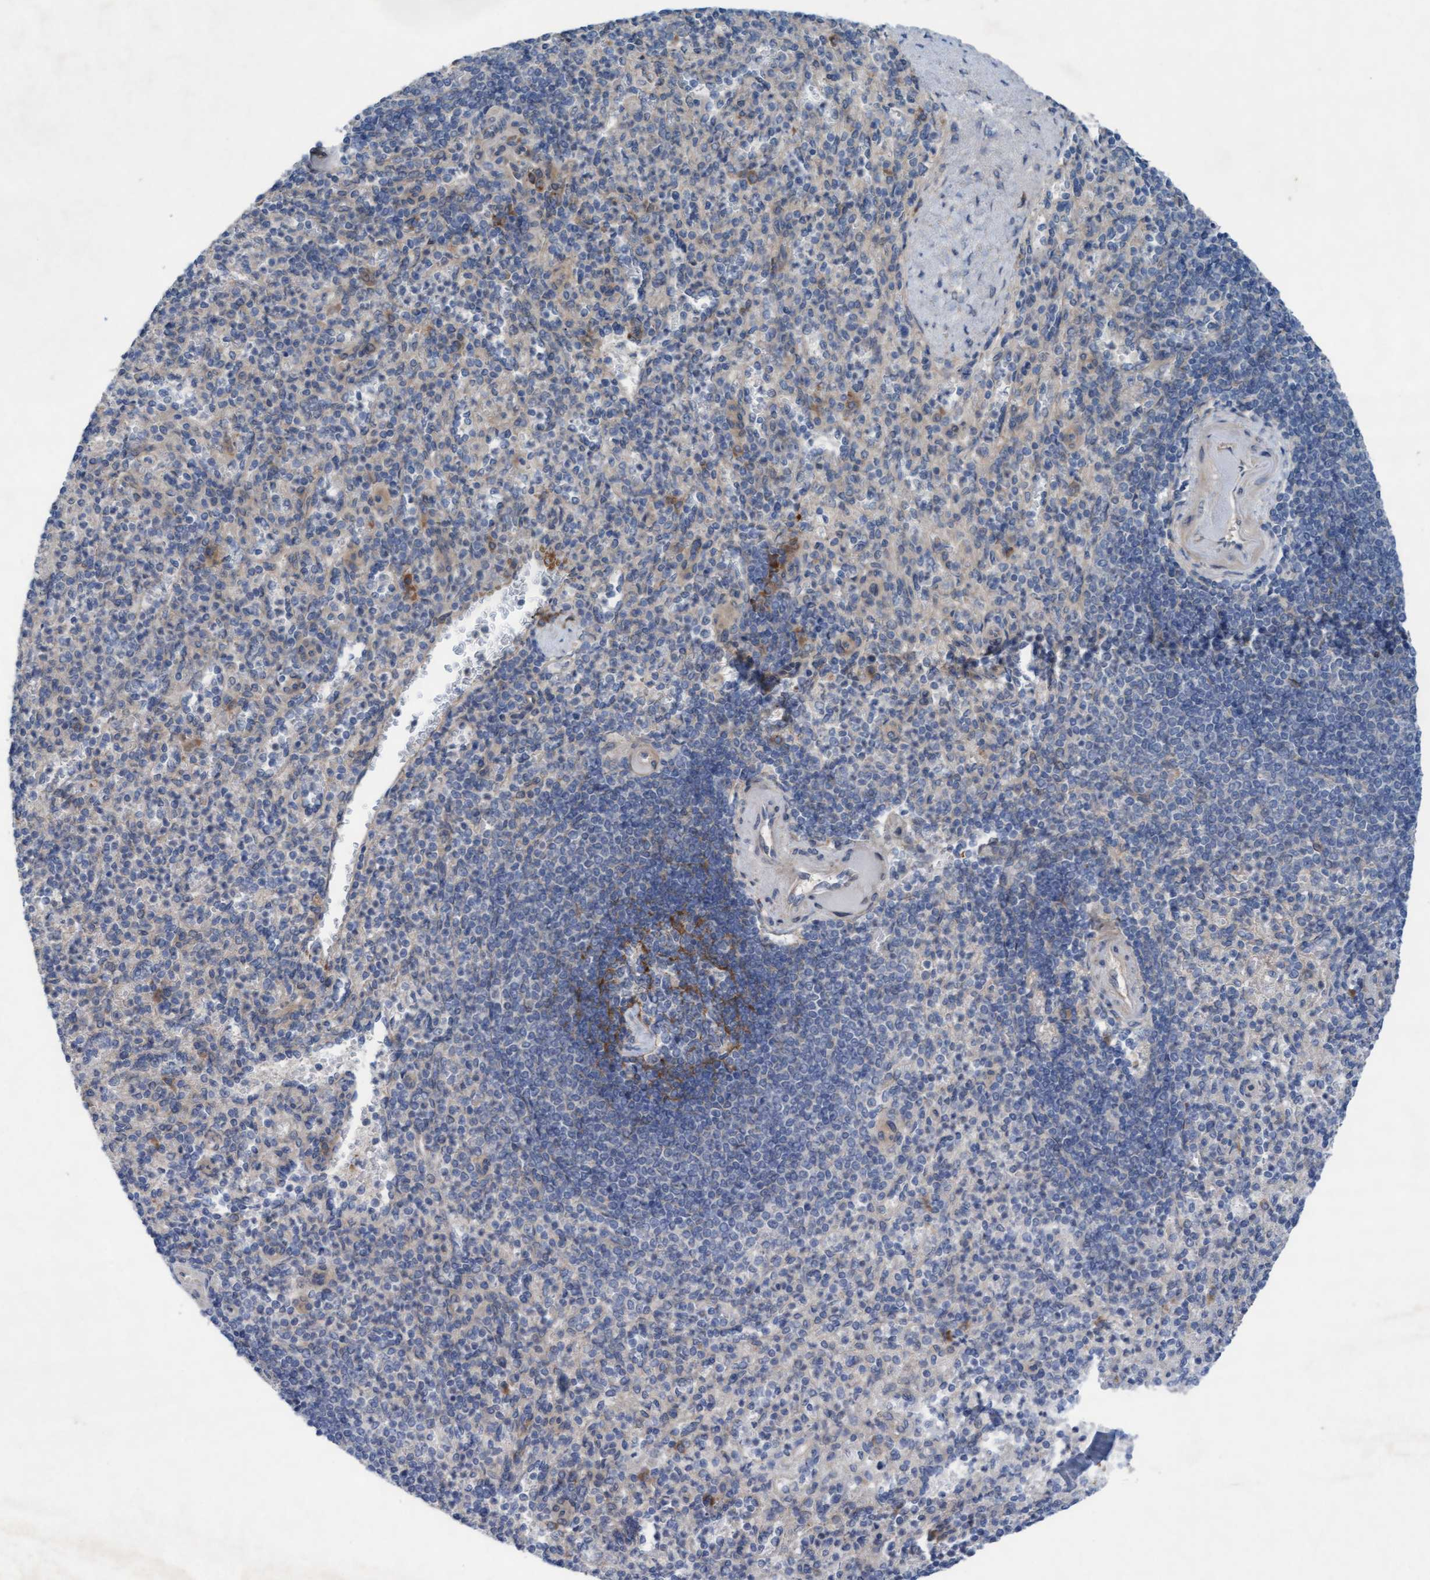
{"staining": {"intensity": "moderate", "quantity": "<25%", "location": "cytoplasmic/membranous"}, "tissue": "spleen", "cell_type": "Cells in red pulp", "image_type": "normal", "snomed": [{"axis": "morphology", "description": "Normal tissue, NOS"}, {"axis": "topography", "description": "Spleen"}], "caption": "Protein staining by IHC reveals moderate cytoplasmic/membranous staining in about <25% of cells in red pulp in benign spleen.", "gene": "PLCD1", "patient": {"sex": "female", "age": 74}}